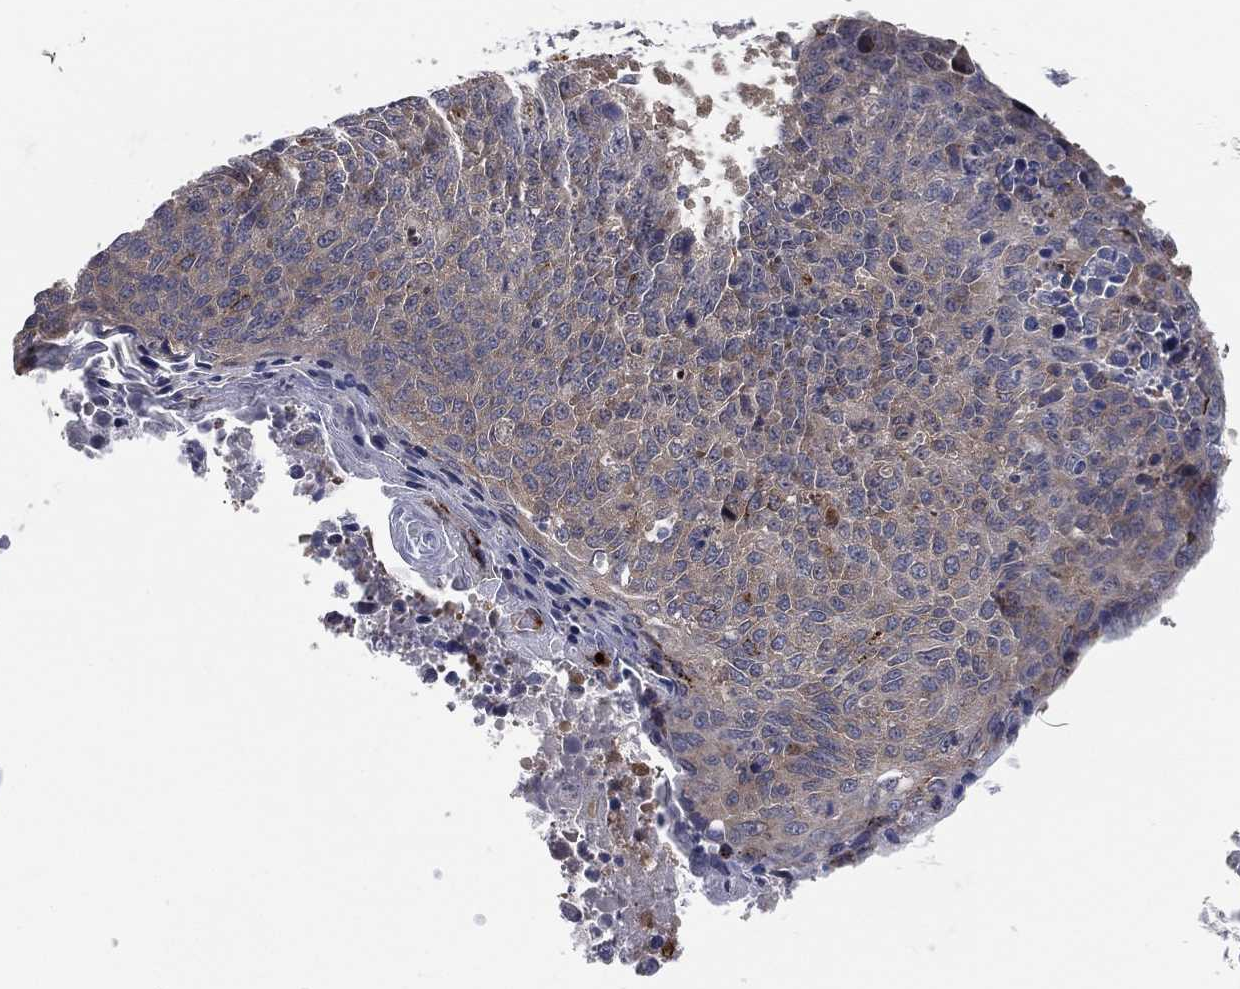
{"staining": {"intensity": "negative", "quantity": "none", "location": "none"}, "tissue": "lung cancer", "cell_type": "Tumor cells", "image_type": "cancer", "snomed": [{"axis": "morphology", "description": "Squamous cell carcinoma, NOS"}, {"axis": "topography", "description": "Lung"}], "caption": "Tumor cells are negative for brown protein staining in squamous cell carcinoma (lung). (DAB IHC with hematoxylin counter stain).", "gene": "FAM104A", "patient": {"sex": "male", "age": 73}}